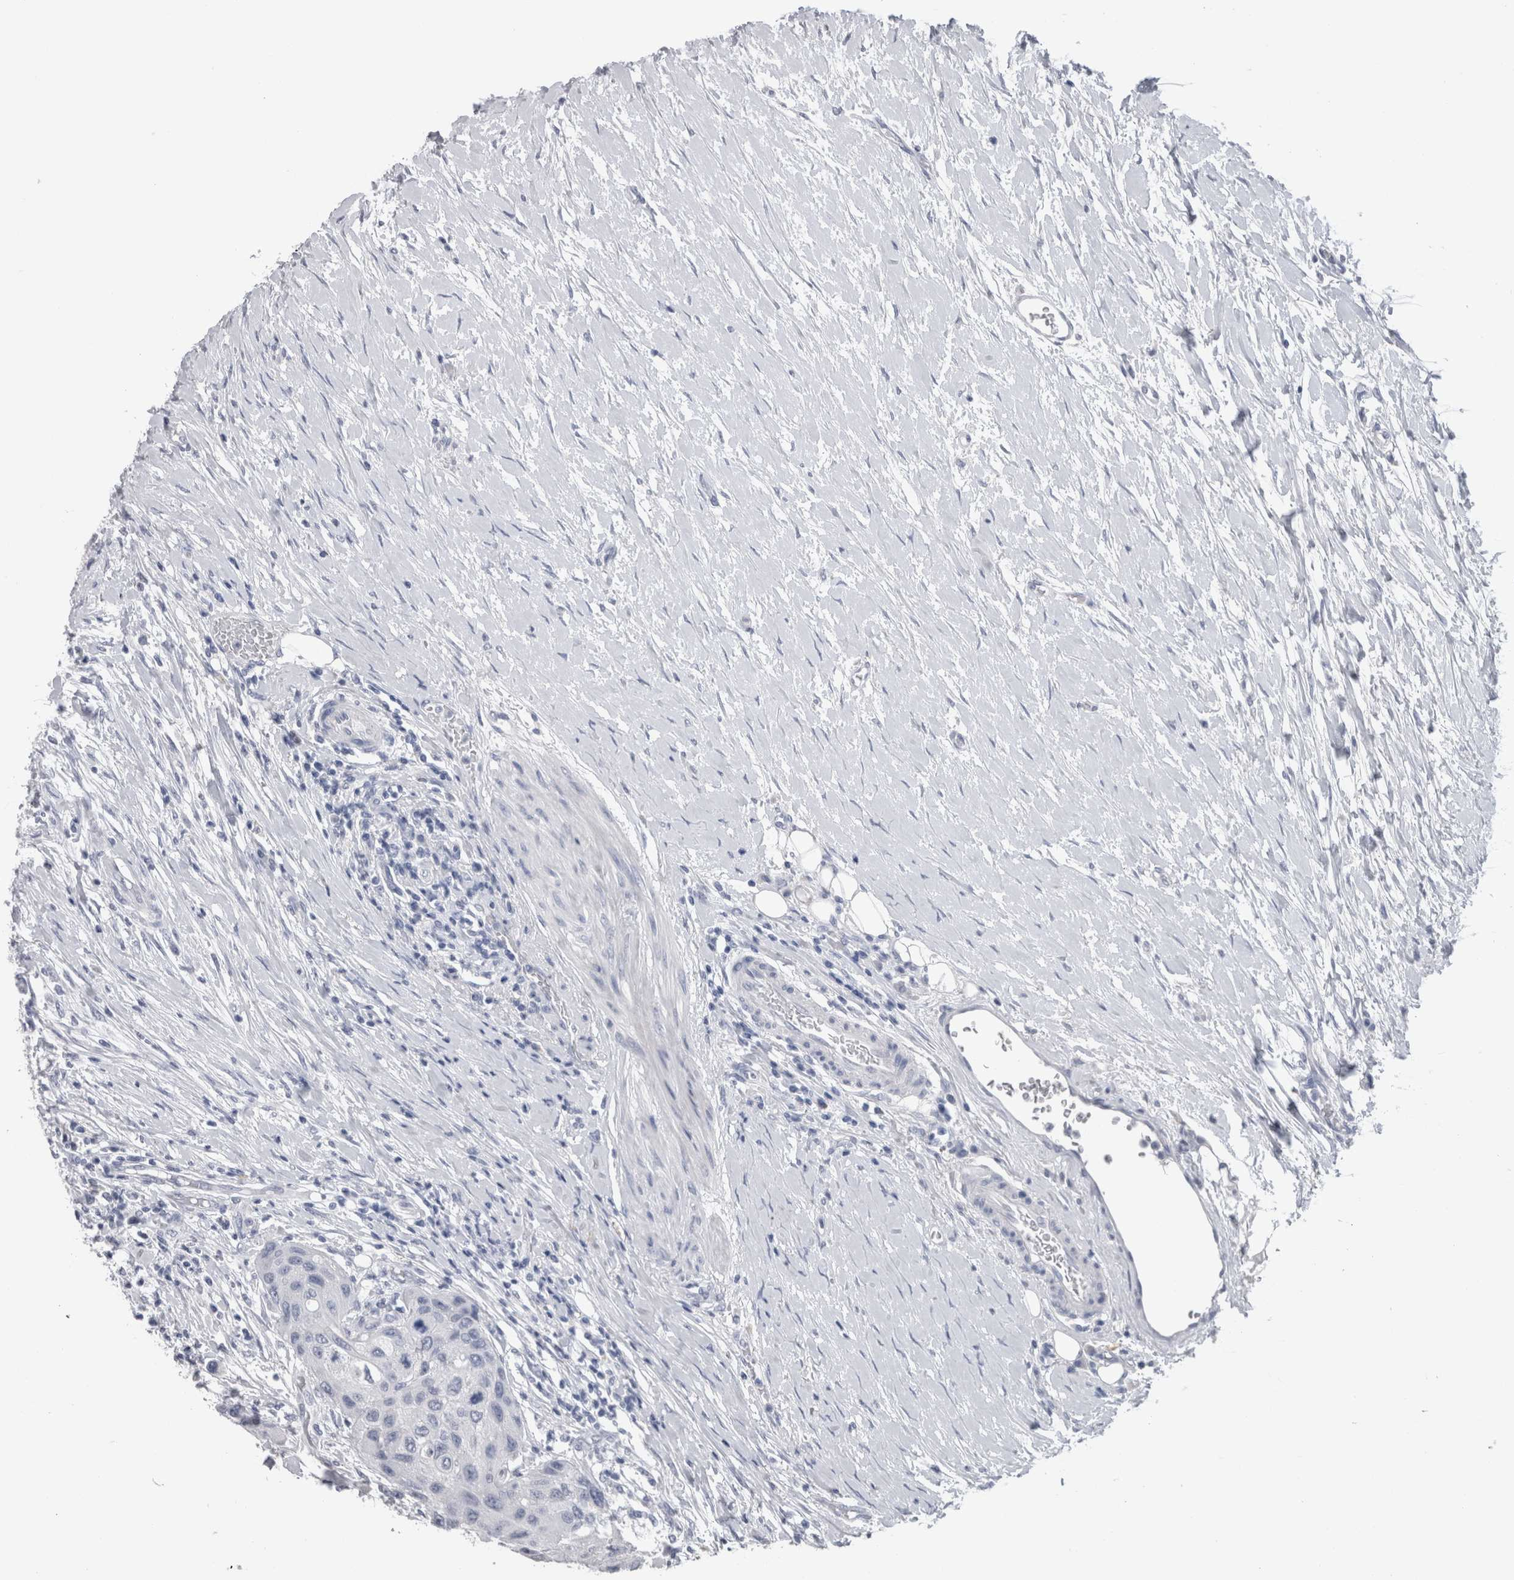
{"staining": {"intensity": "negative", "quantity": "none", "location": "none"}, "tissue": "urothelial cancer", "cell_type": "Tumor cells", "image_type": "cancer", "snomed": [{"axis": "morphology", "description": "Urothelial carcinoma, High grade"}, {"axis": "topography", "description": "Urinary bladder"}], "caption": "Tumor cells show no significant protein expression in high-grade urothelial carcinoma. (Stains: DAB immunohistochemistry with hematoxylin counter stain, Microscopy: brightfield microscopy at high magnification).", "gene": "CA8", "patient": {"sex": "female", "age": 56}}